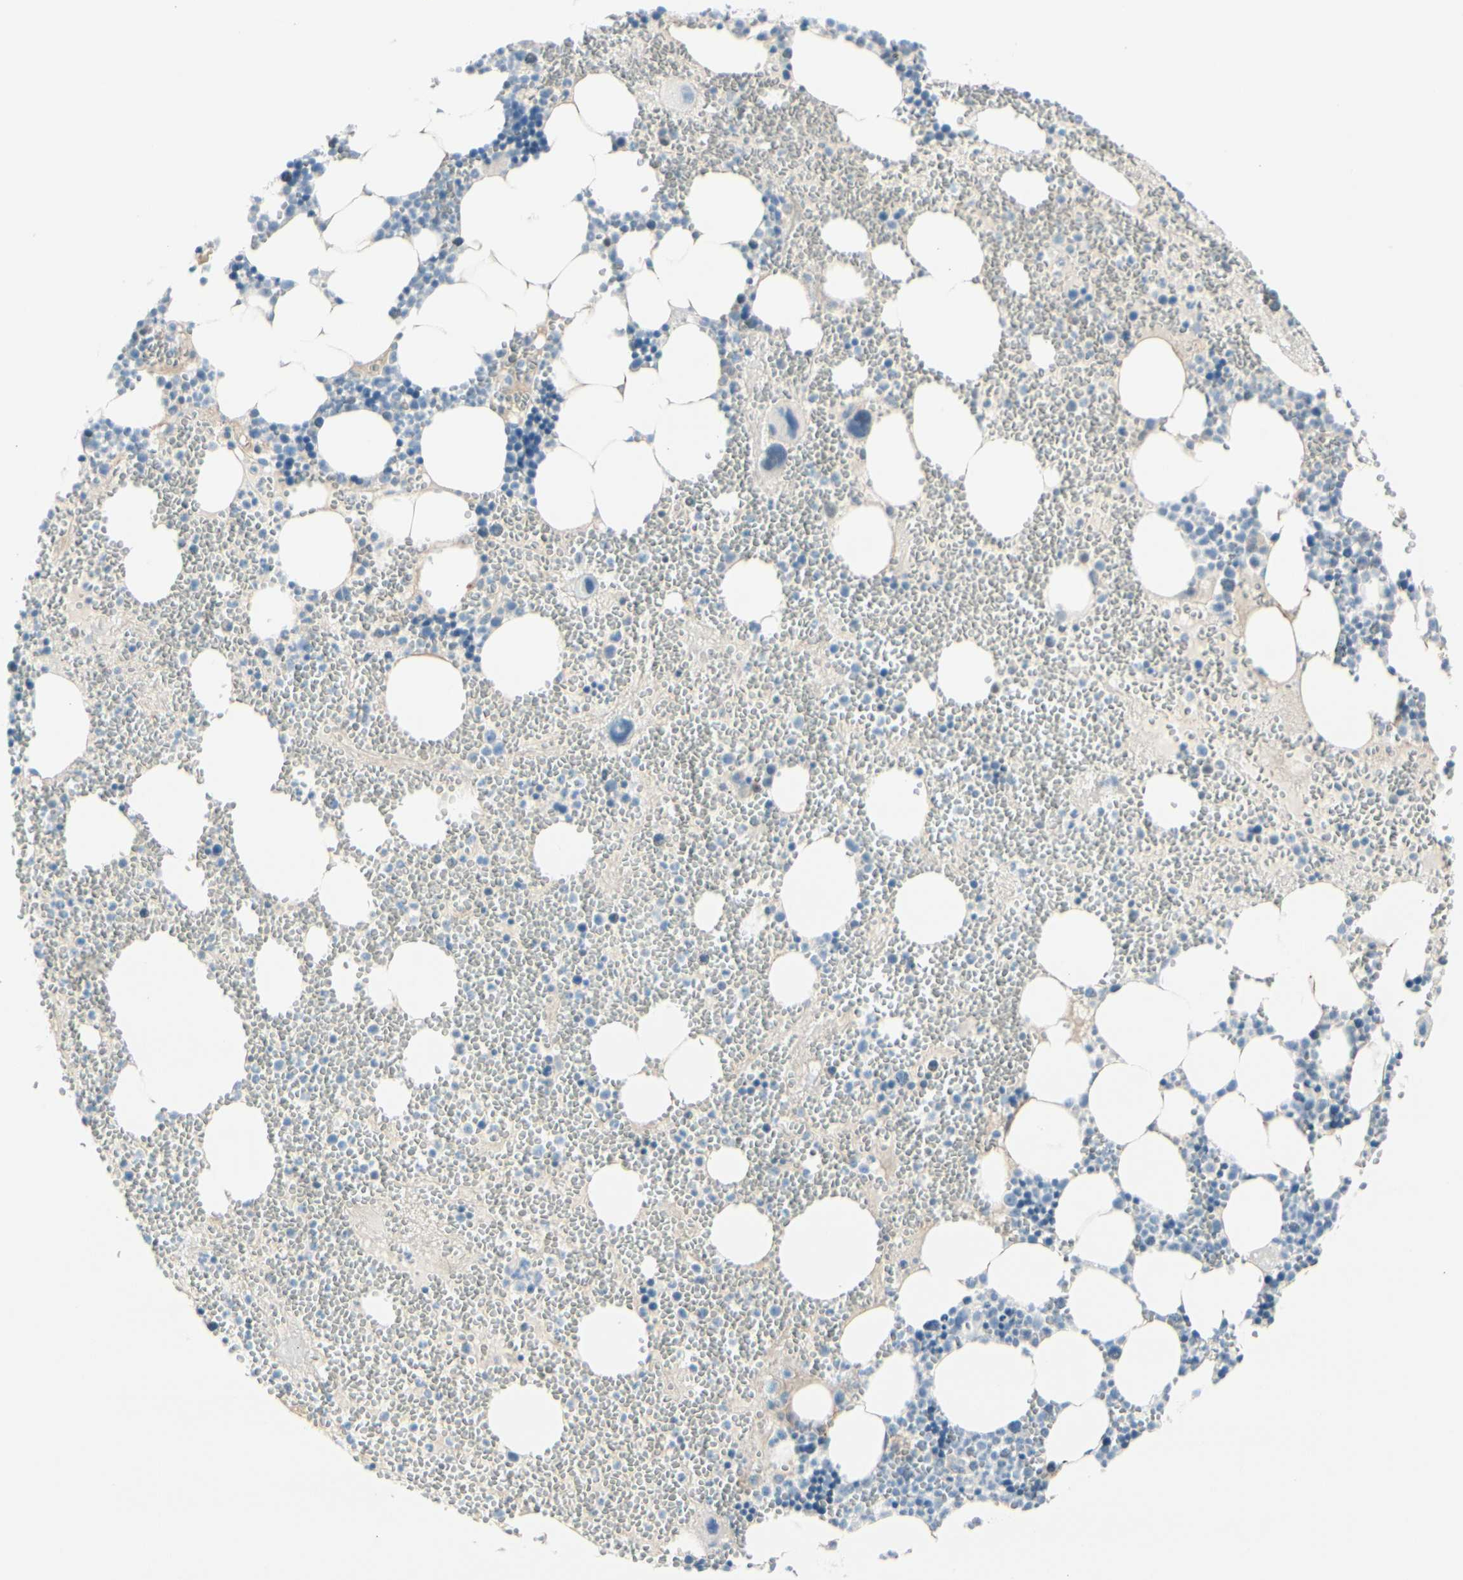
{"staining": {"intensity": "negative", "quantity": "none", "location": "none"}, "tissue": "bone marrow", "cell_type": "Hematopoietic cells", "image_type": "normal", "snomed": [{"axis": "morphology", "description": "Normal tissue, NOS"}, {"axis": "morphology", "description": "Inflammation, NOS"}, {"axis": "topography", "description": "Bone marrow"}], "caption": "The histopathology image demonstrates no significant staining in hematopoietic cells of bone marrow.", "gene": "CACNA2D1", "patient": {"sex": "female", "age": 76}}